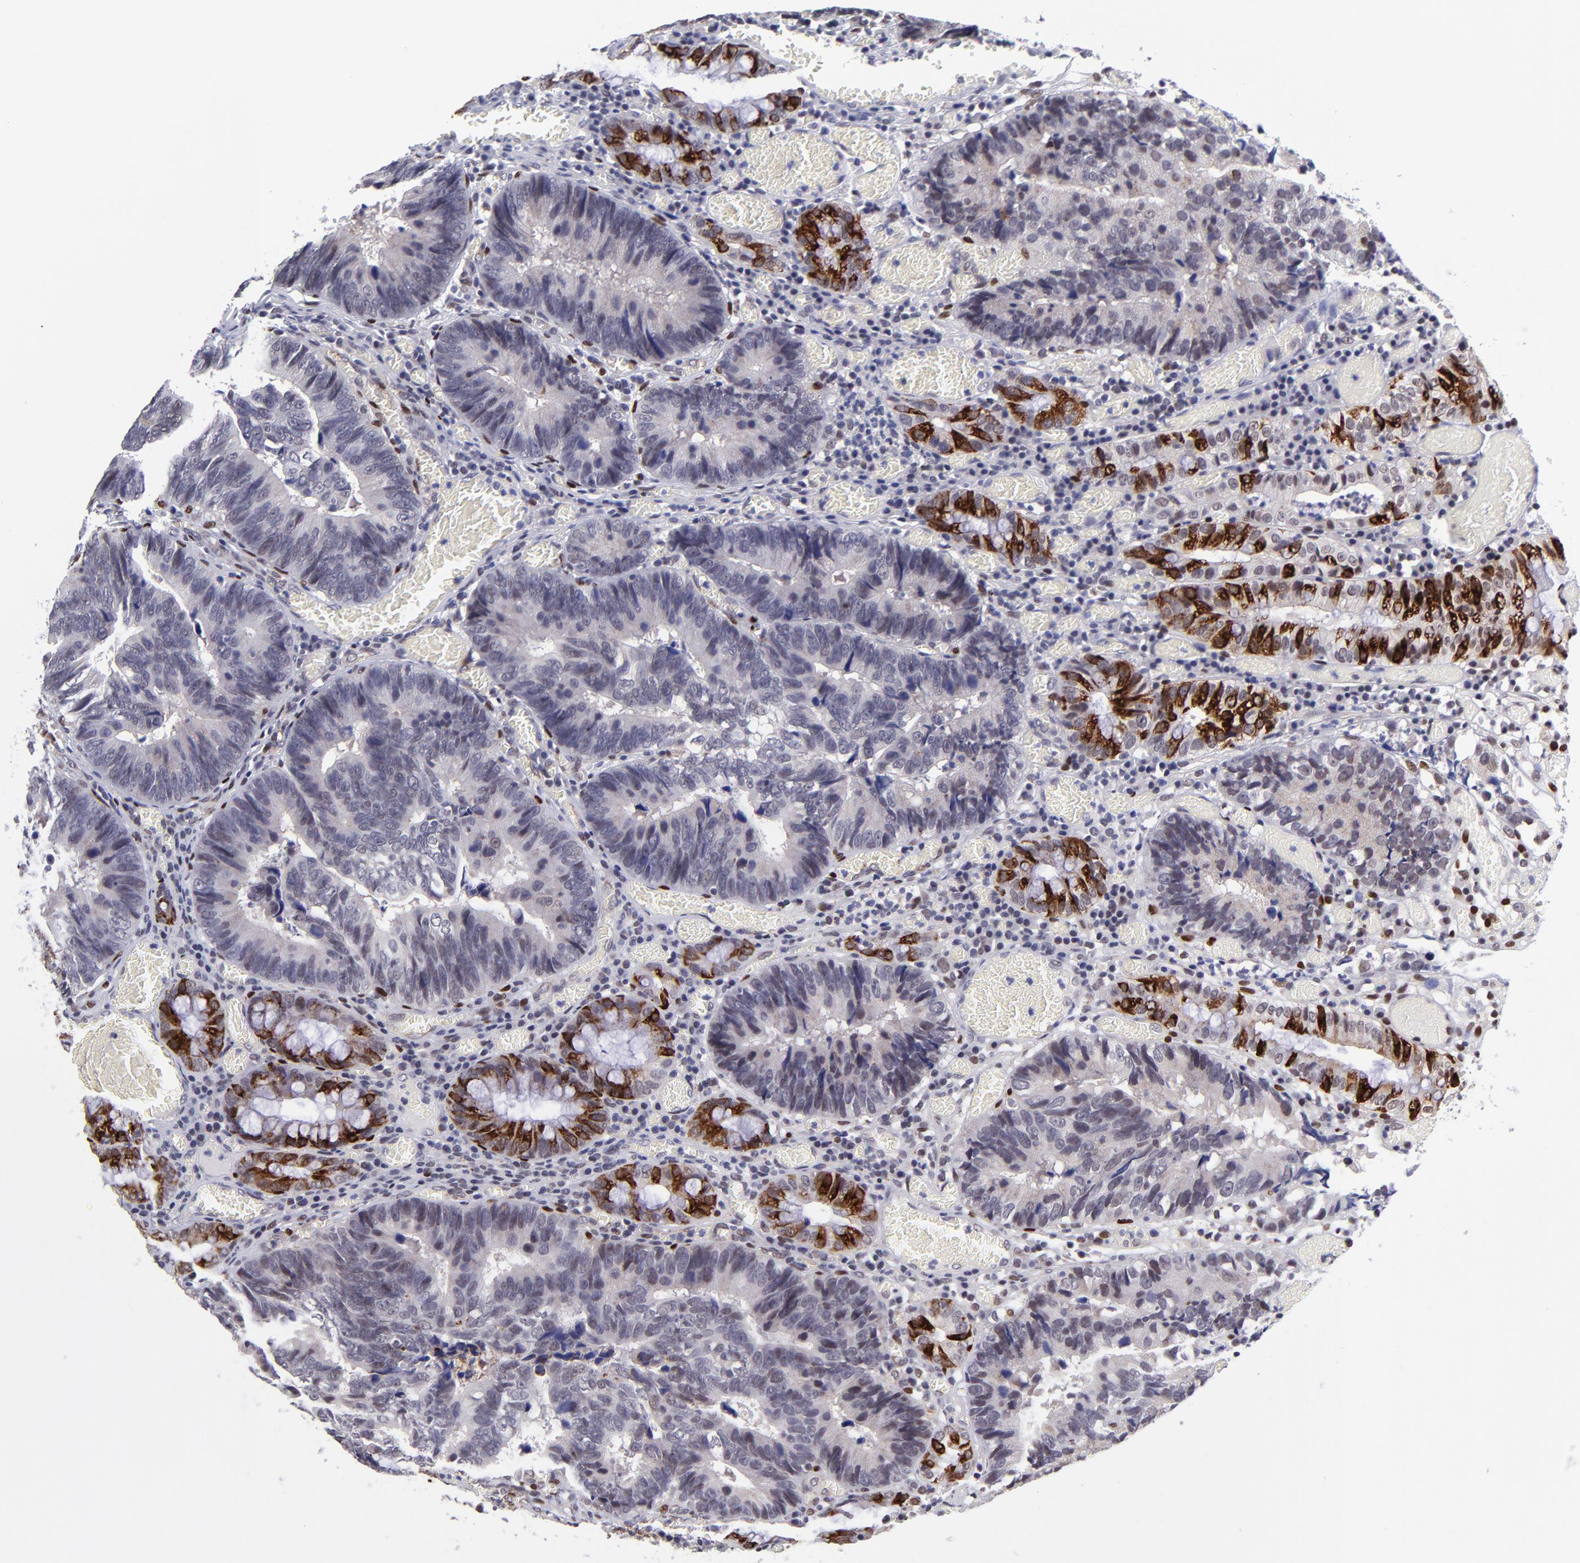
{"staining": {"intensity": "negative", "quantity": "none", "location": "none"}, "tissue": "colorectal cancer", "cell_type": "Tumor cells", "image_type": "cancer", "snomed": [{"axis": "morphology", "description": "Adenocarcinoma, NOS"}, {"axis": "topography", "description": "Colon"}], "caption": "Immunohistochemistry (IHC) histopathology image of human adenocarcinoma (colorectal) stained for a protein (brown), which demonstrates no expression in tumor cells. Brightfield microscopy of immunohistochemistry (IHC) stained with DAB (3,3'-diaminobenzidine) (brown) and hematoxylin (blue), captured at high magnification.", "gene": "SOX6", "patient": {"sex": "male", "age": 56}}